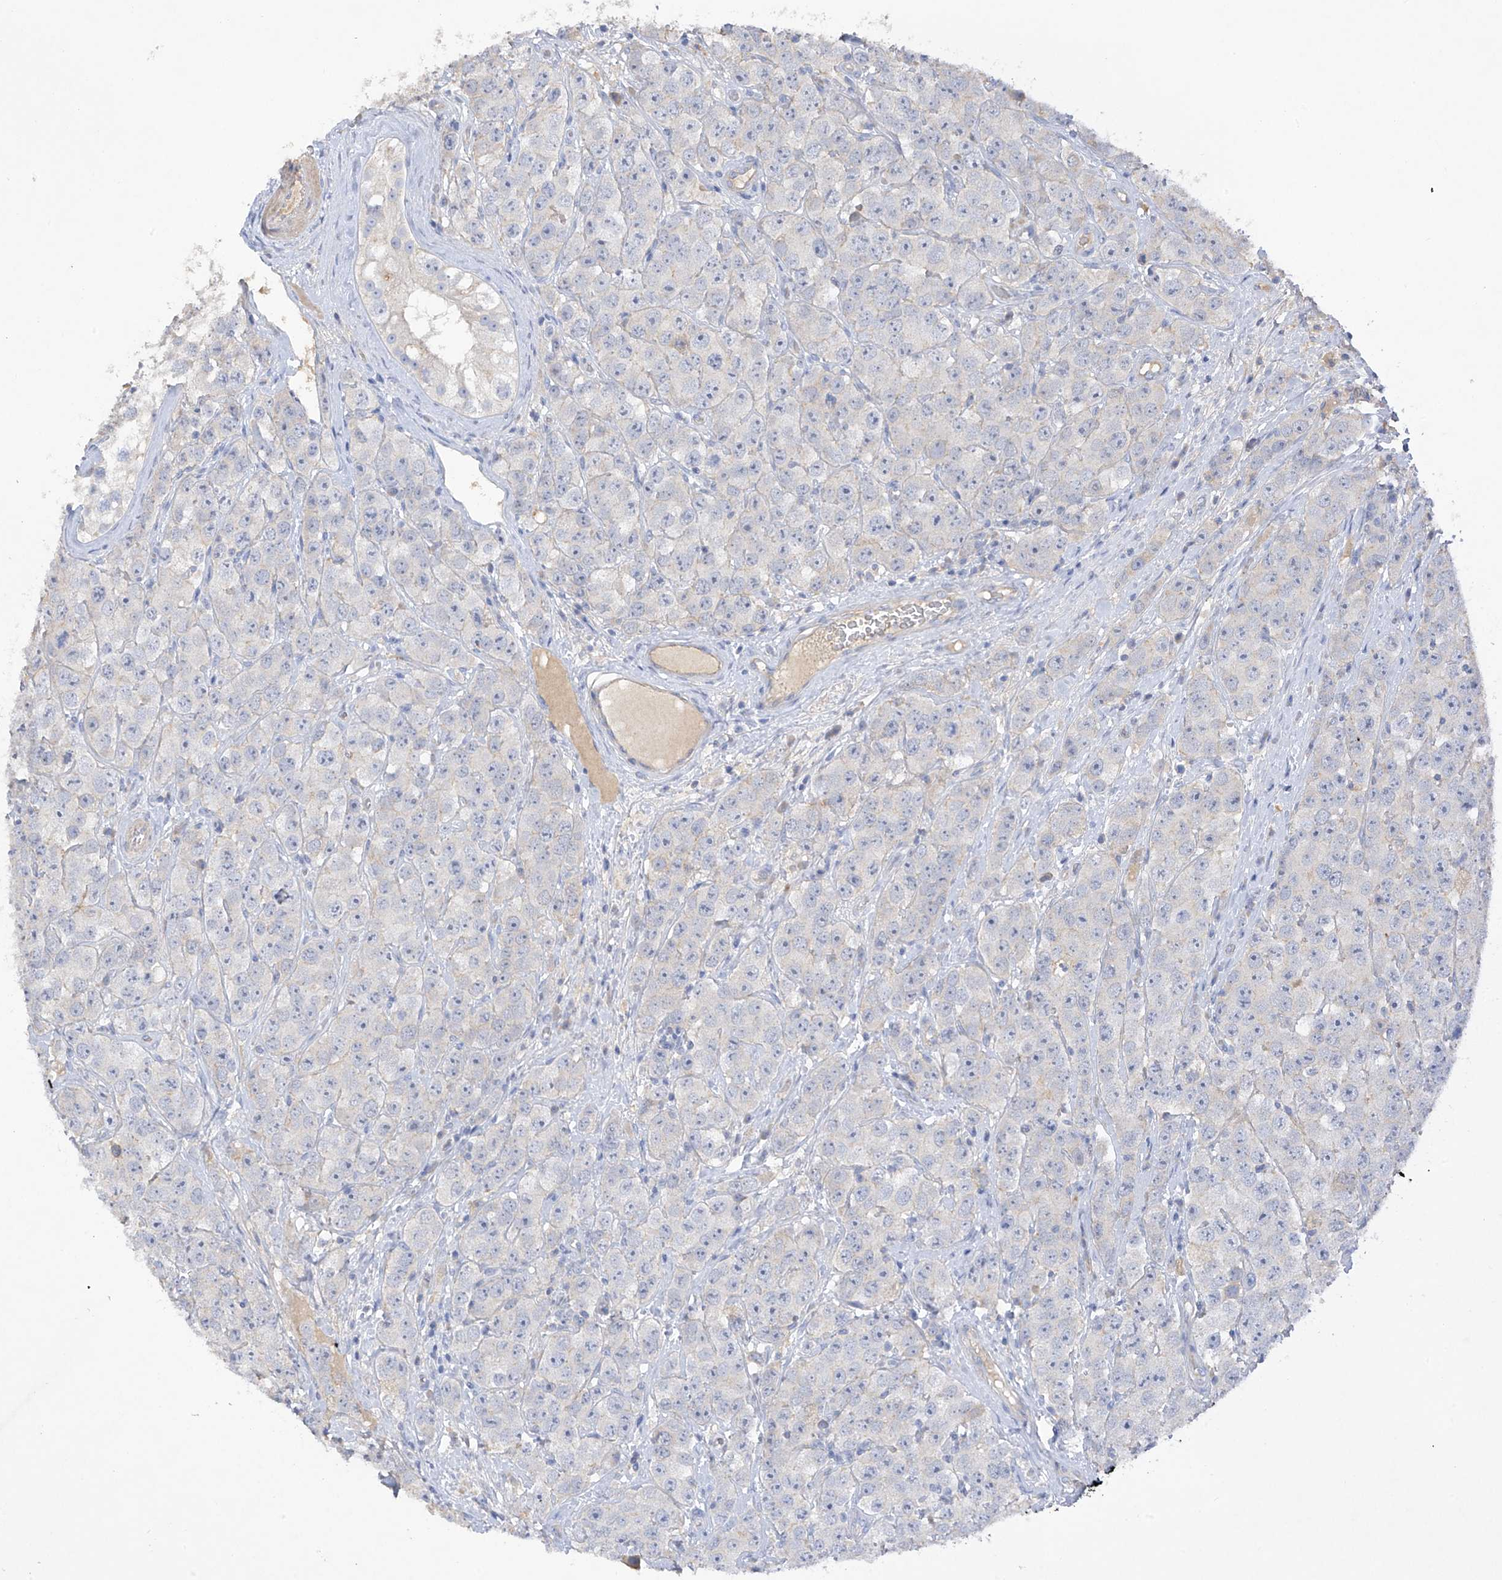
{"staining": {"intensity": "negative", "quantity": "none", "location": "none"}, "tissue": "testis cancer", "cell_type": "Tumor cells", "image_type": "cancer", "snomed": [{"axis": "morphology", "description": "Seminoma, NOS"}, {"axis": "topography", "description": "Testis"}], "caption": "Tumor cells are negative for protein expression in human seminoma (testis).", "gene": "PRSS12", "patient": {"sex": "male", "age": 28}}